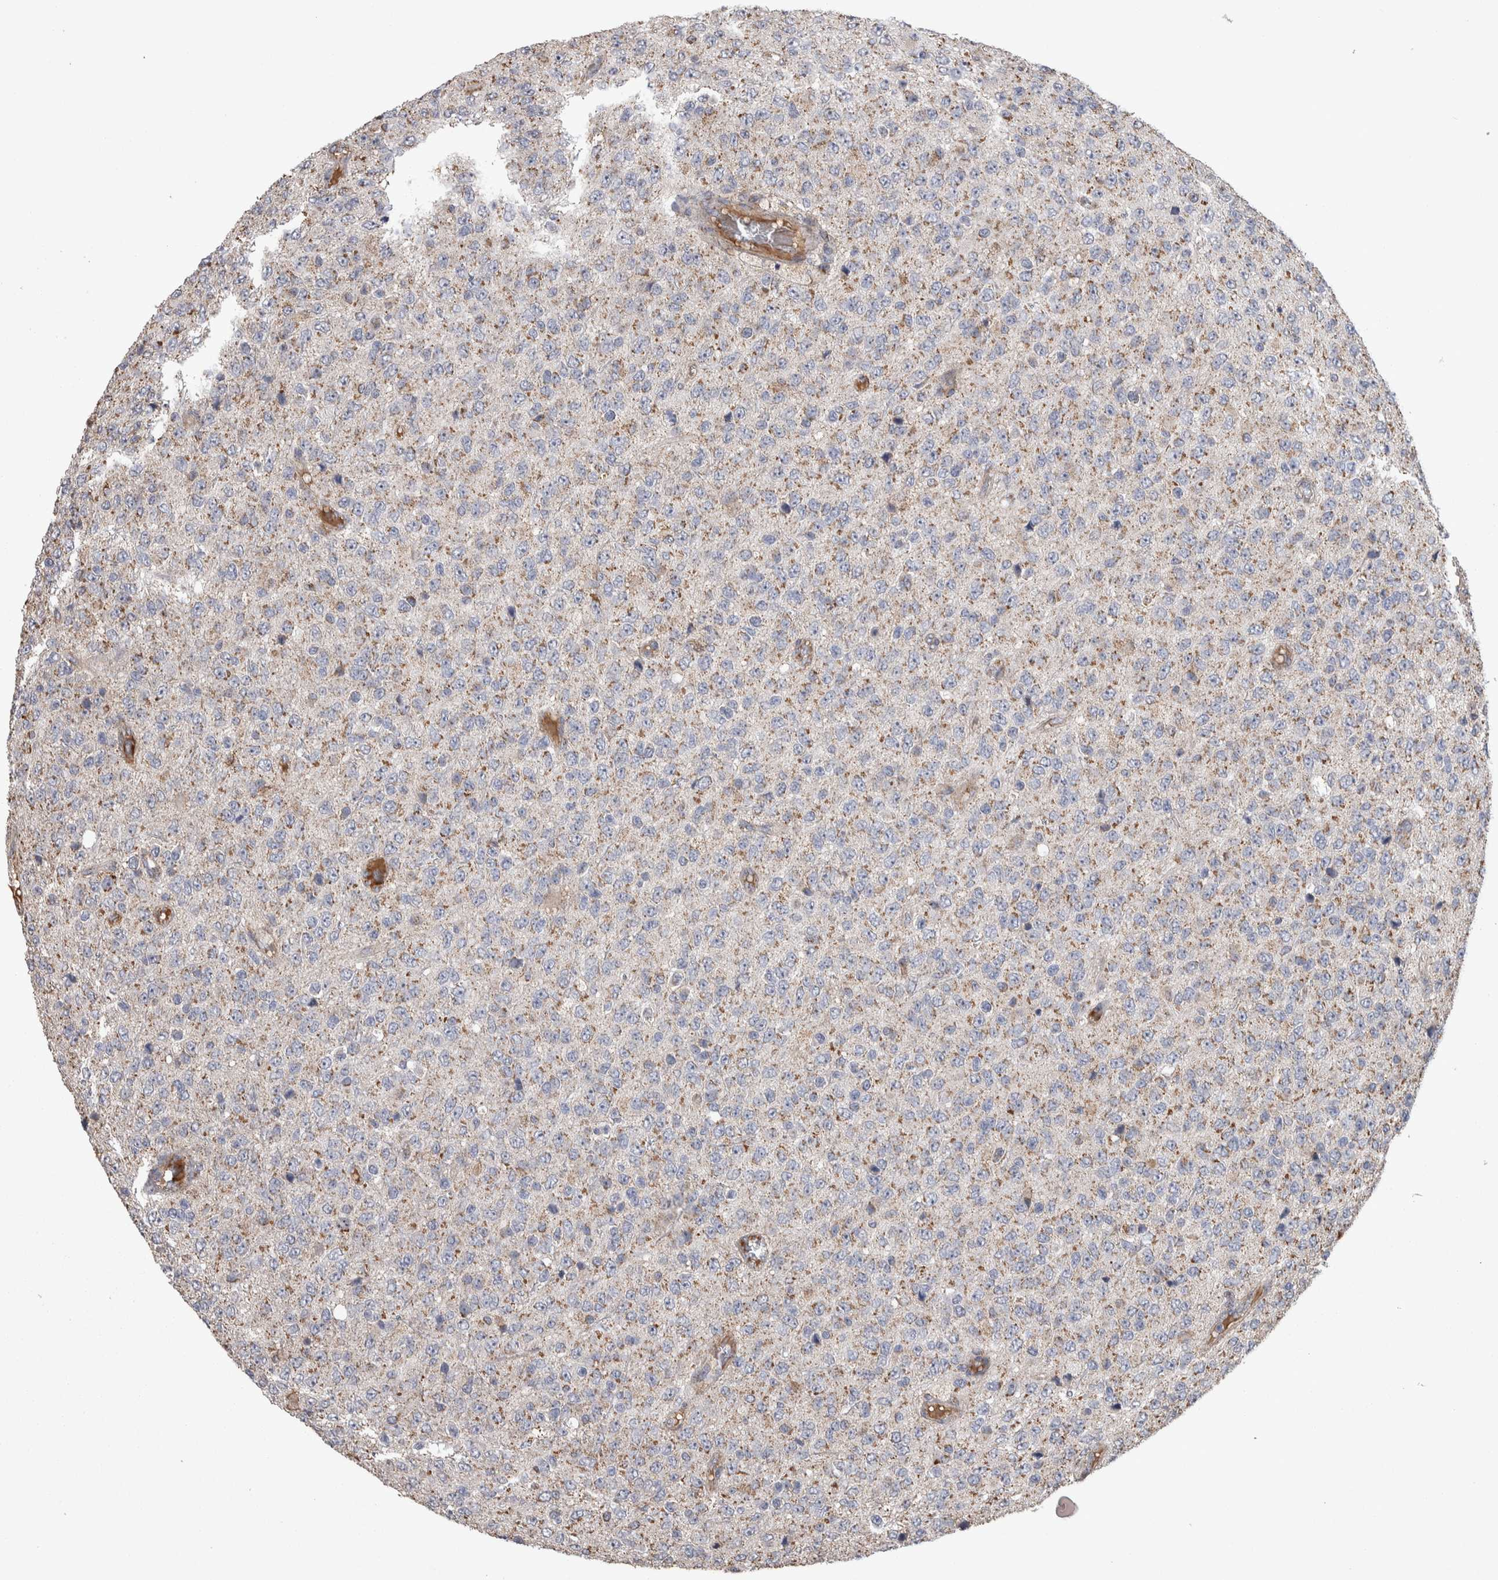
{"staining": {"intensity": "weak", "quantity": "25%-75%", "location": "cytoplasmic/membranous"}, "tissue": "glioma", "cell_type": "Tumor cells", "image_type": "cancer", "snomed": [{"axis": "morphology", "description": "Glioma, malignant, High grade"}, {"axis": "topography", "description": "pancreas cauda"}], "caption": "Immunohistochemical staining of glioma demonstrates low levels of weak cytoplasmic/membranous protein positivity in approximately 25%-75% of tumor cells.", "gene": "SCO1", "patient": {"sex": "male", "age": 60}}